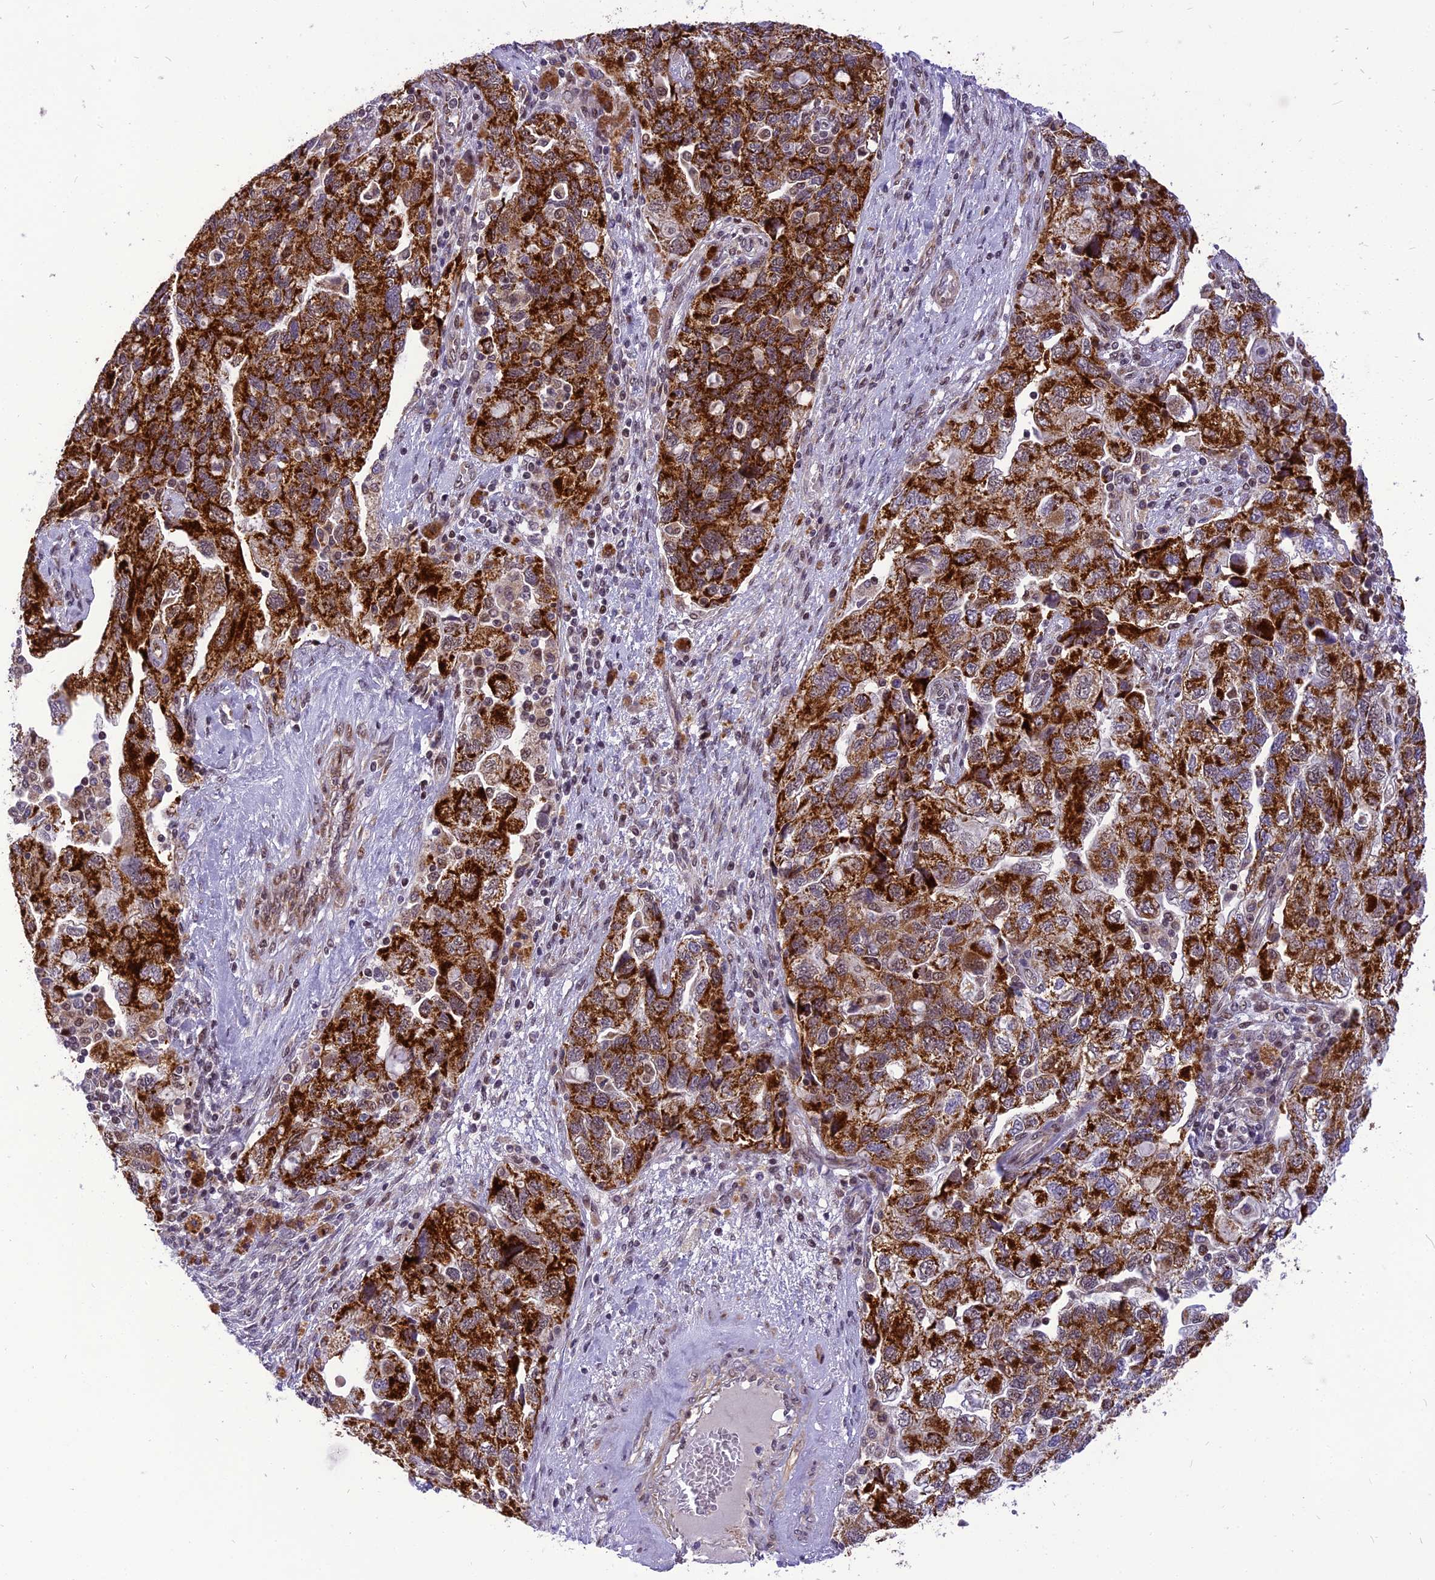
{"staining": {"intensity": "strong", "quantity": ">75%", "location": "cytoplasmic/membranous"}, "tissue": "ovarian cancer", "cell_type": "Tumor cells", "image_type": "cancer", "snomed": [{"axis": "morphology", "description": "Carcinoma, NOS"}, {"axis": "morphology", "description": "Cystadenocarcinoma, serous, NOS"}, {"axis": "topography", "description": "Ovary"}], "caption": "Ovarian cancer (serous cystadenocarcinoma) tissue reveals strong cytoplasmic/membranous staining in approximately >75% of tumor cells (DAB (3,3'-diaminobenzidine) IHC, brown staining for protein, blue staining for nuclei).", "gene": "CMC1", "patient": {"sex": "female", "age": 69}}